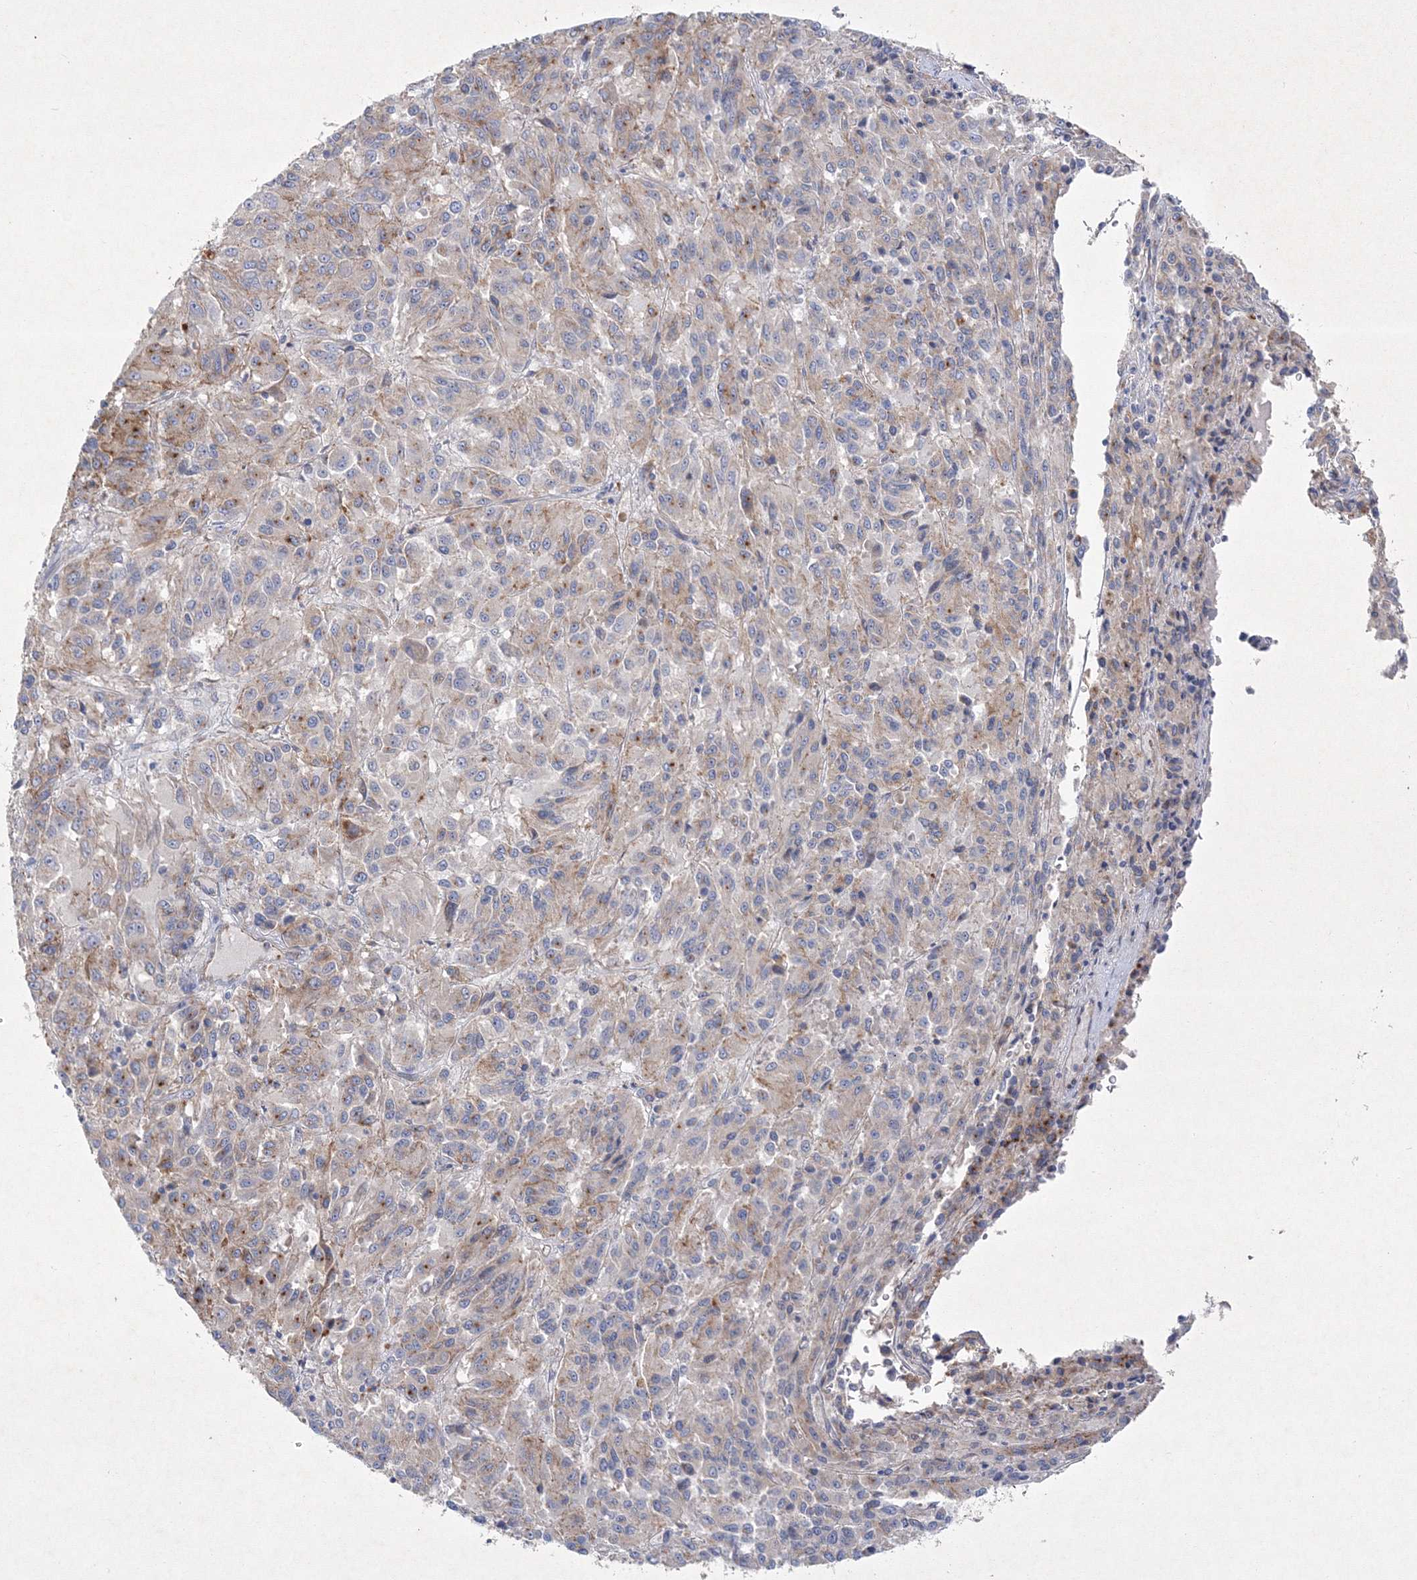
{"staining": {"intensity": "weak", "quantity": "25%-75%", "location": "cytoplasmic/membranous"}, "tissue": "melanoma", "cell_type": "Tumor cells", "image_type": "cancer", "snomed": [{"axis": "morphology", "description": "Malignant melanoma, Metastatic site"}, {"axis": "topography", "description": "Lung"}], "caption": "Immunohistochemistry photomicrograph of malignant melanoma (metastatic site) stained for a protein (brown), which reveals low levels of weak cytoplasmic/membranous expression in approximately 25%-75% of tumor cells.", "gene": "NAA40", "patient": {"sex": "male", "age": 64}}